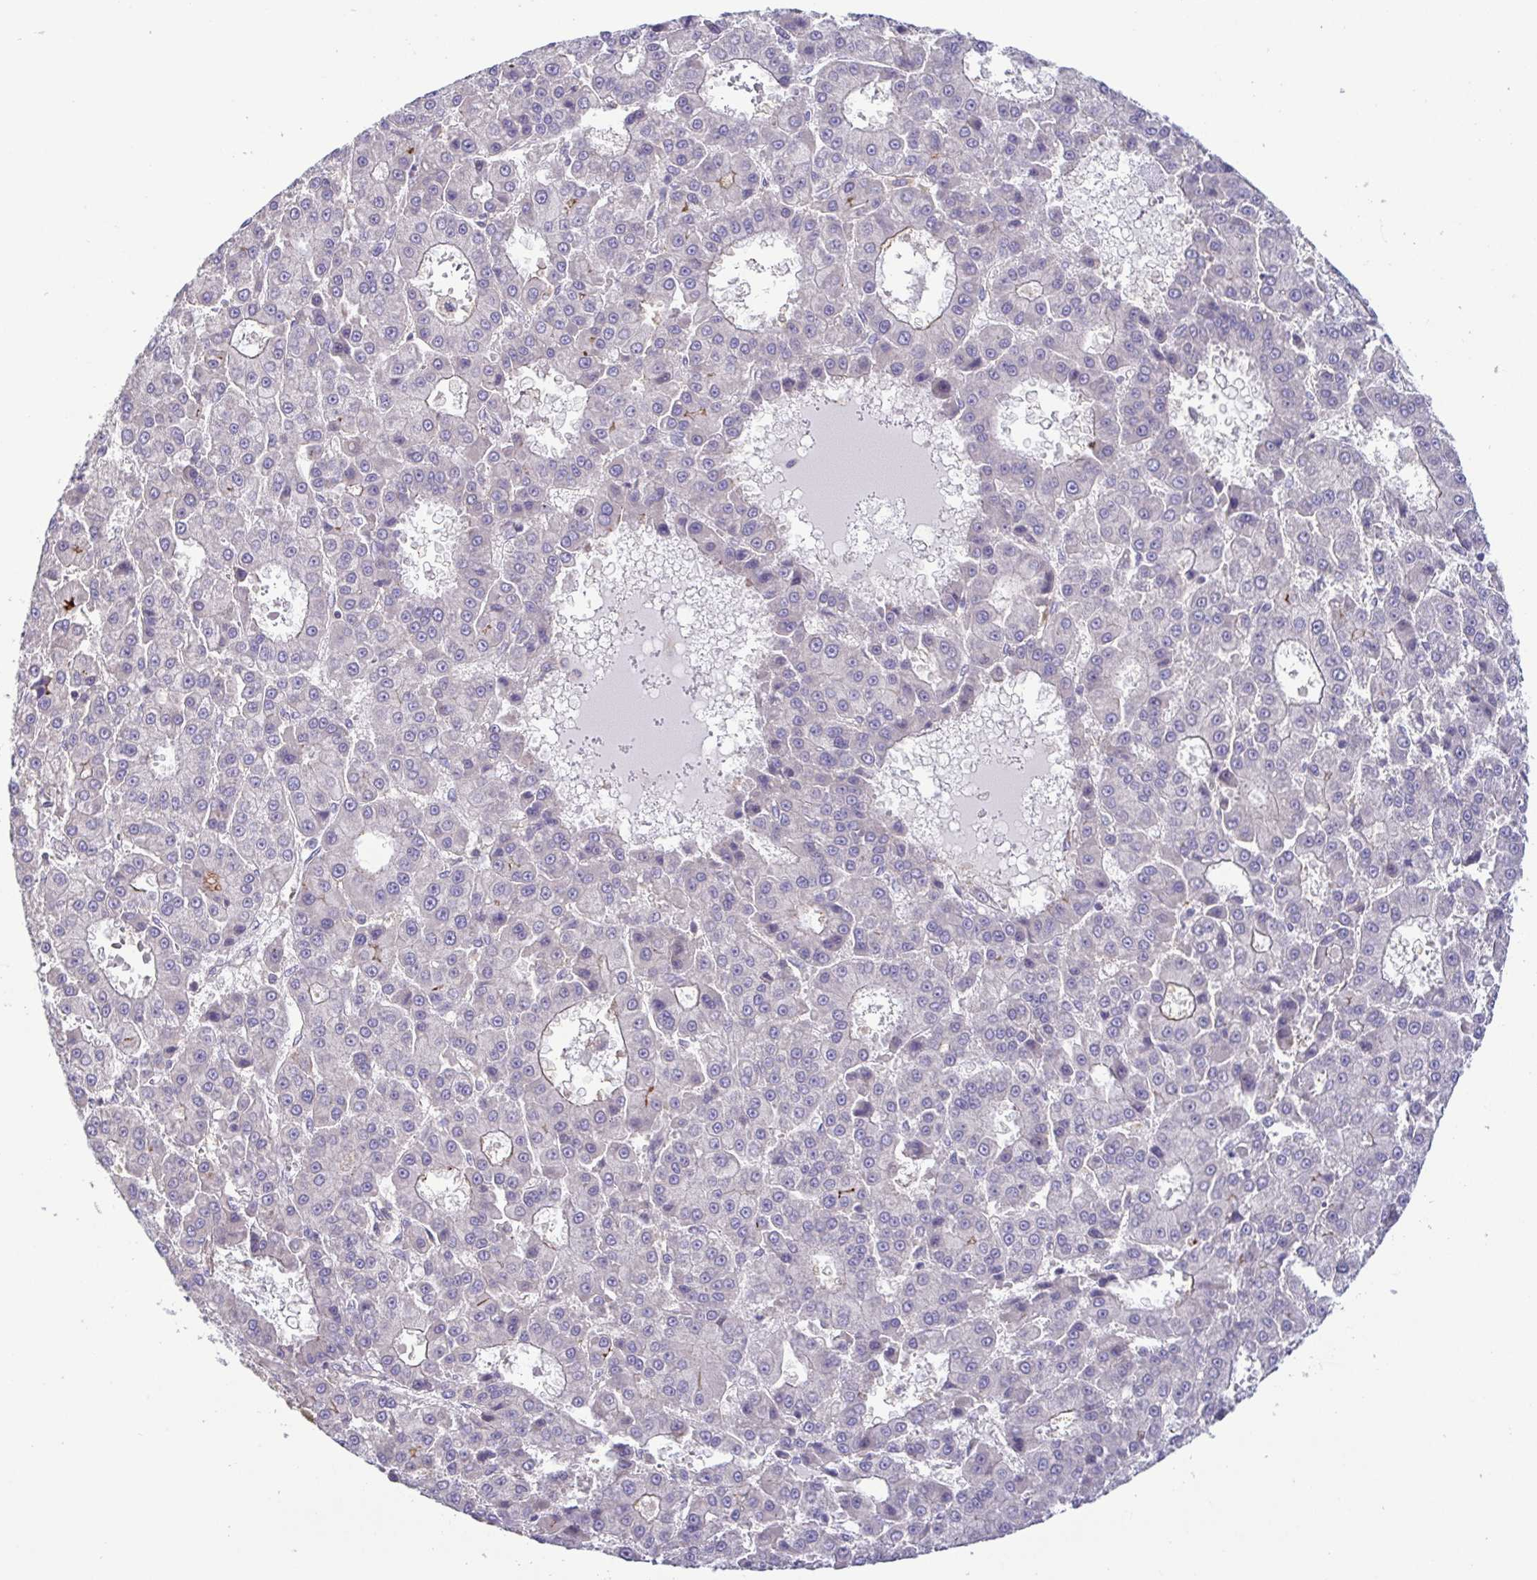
{"staining": {"intensity": "negative", "quantity": "none", "location": "none"}, "tissue": "liver cancer", "cell_type": "Tumor cells", "image_type": "cancer", "snomed": [{"axis": "morphology", "description": "Carcinoma, Hepatocellular, NOS"}, {"axis": "topography", "description": "Liver"}], "caption": "Protein analysis of liver hepatocellular carcinoma exhibits no significant staining in tumor cells. The staining was performed using DAB (3,3'-diaminobenzidine) to visualize the protein expression in brown, while the nuclei were stained in blue with hematoxylin (Magnification: 20x).", "gene": "LMF2", "patient": {"sex": "male", "age": 70}}